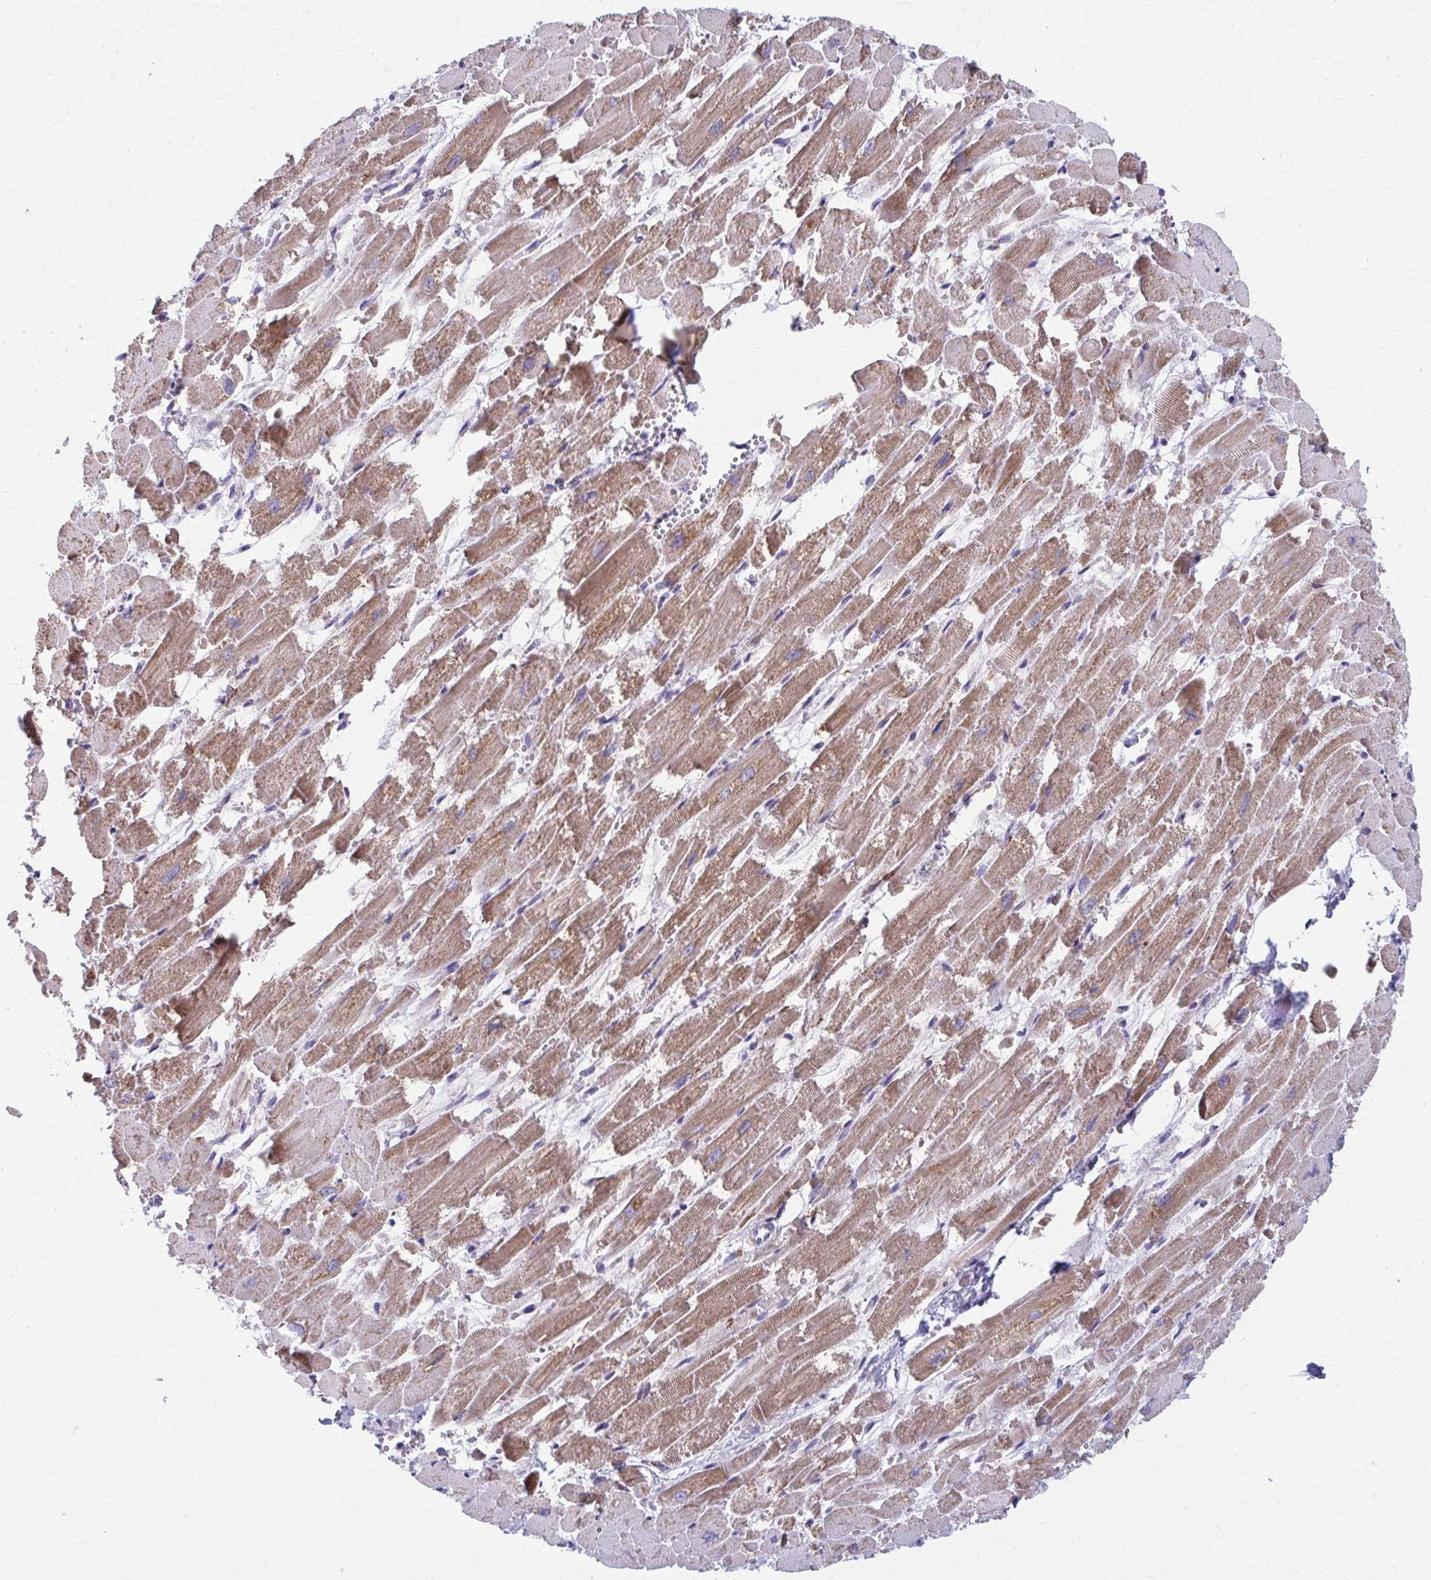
{"staining": {"intensity": "moderate", "quantity": ">75%", "location": "cytoplasmic/membranous"}, "tissue": "heart muscle", "cell_type": "Cardiomyocytes", "image_type": "normal", "snomed": [{"axis": "morphology", "description": "Normal tissue, NOS"}, {"axis": "topography", "description": "Heart"}], "caption": "An immunohistochemistry histopathology image of unremarkable tissue is shown. Protein staining in brown labels moderate cytoplasmic/membranous positivity in heart muscle within cardiomyocytes.", "gene": "SPATS2L", "patient": {"sex": "female", "age": 52}}